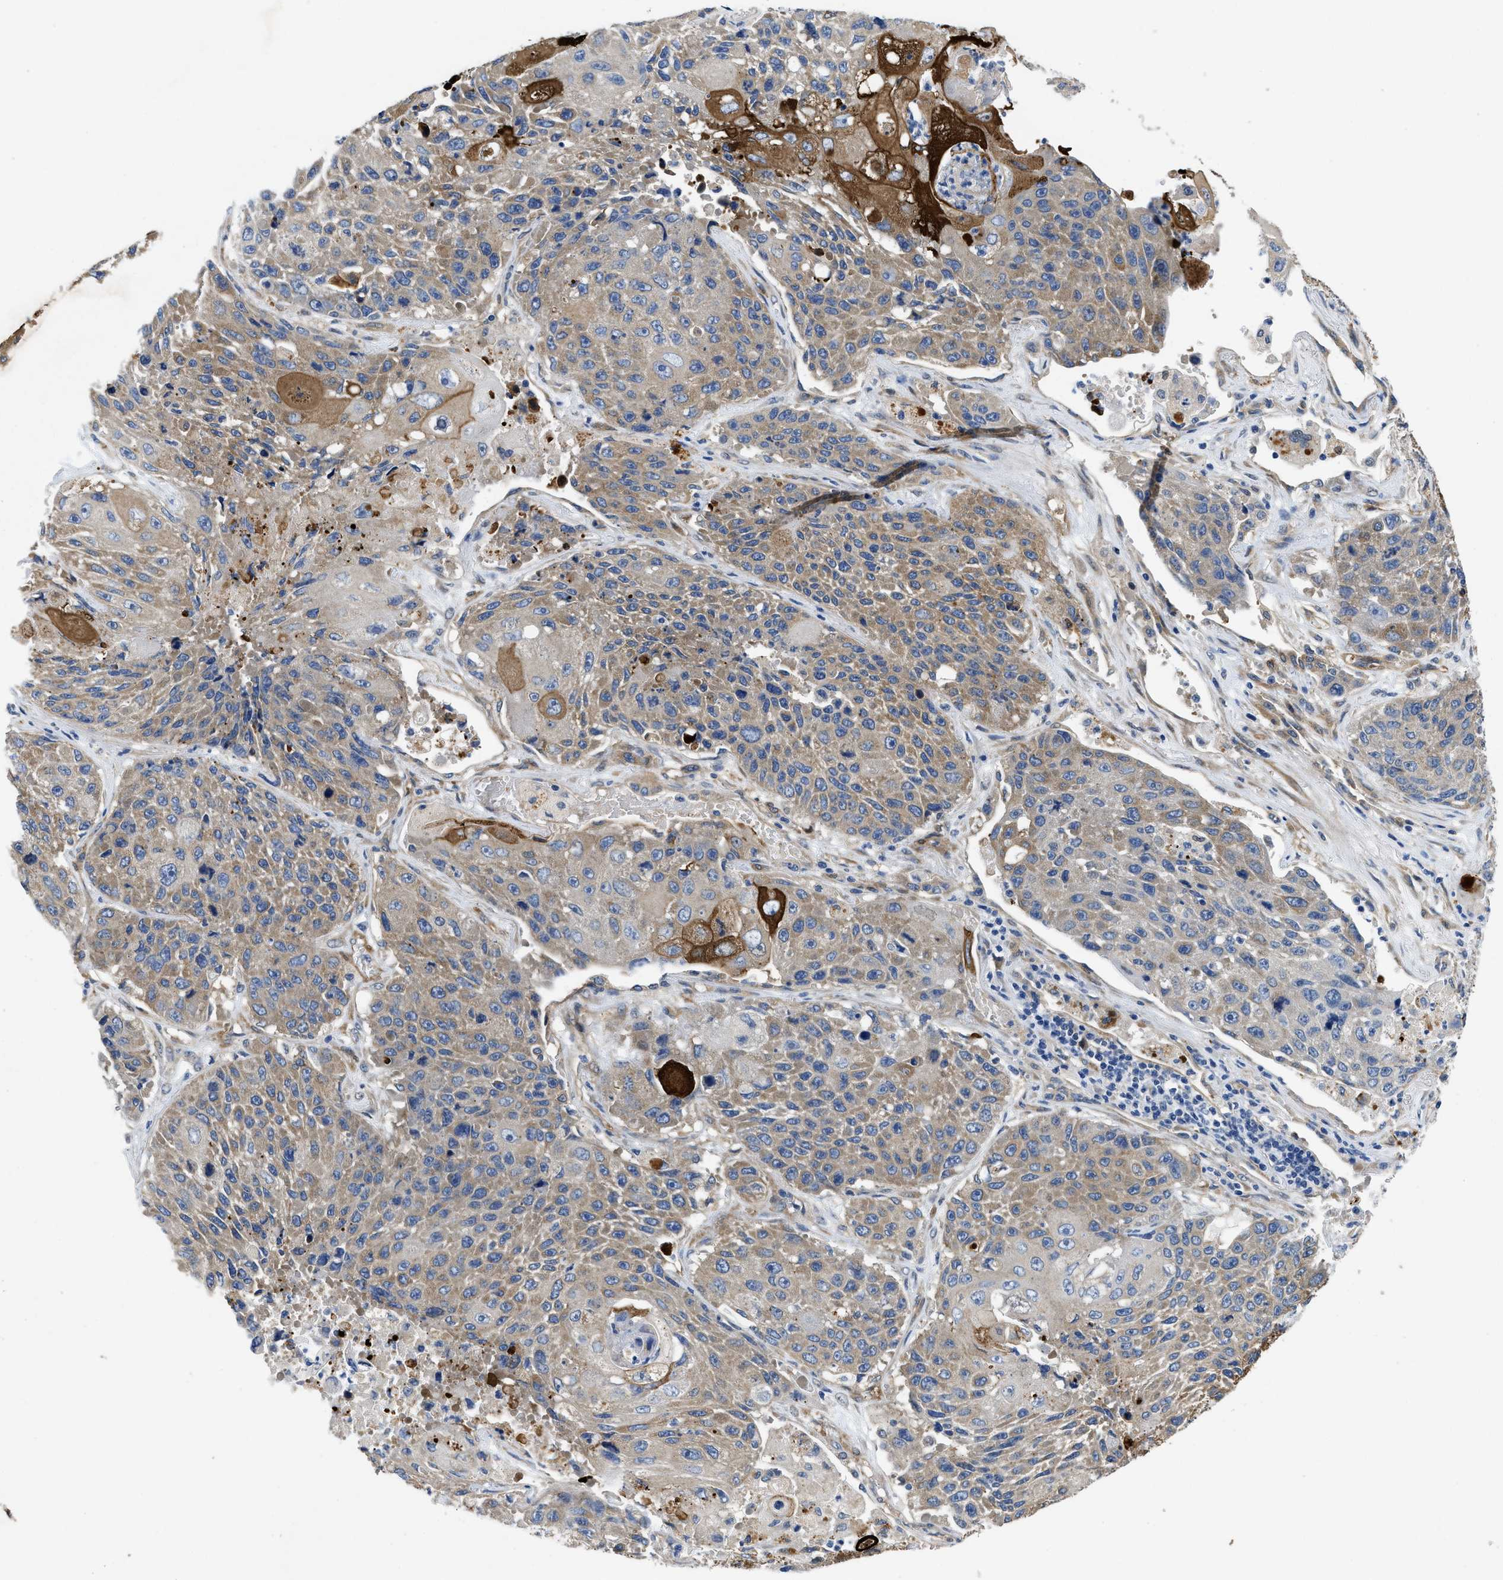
{"staining": {"intensity": "weak", "quantity": "25%-75%", "location": "cytoplasmic/membranous"}, "tissue": "lung cancer", "cell_type": "Tumor cells", "image_type": "cancer", "snomed": [{"axis": "morphology", "description": "Squamous cell carcinoma, NOS"}, {"axis": "topography", "description": "Lung"}], "caption": "Brown immunohistochemical staining in lung cancer (squamous cell carcinoma) reveals weak cytoplasmic/membranous staining in about 25%-75% of tumor cells. The staining was performed using DAB, with brown indicating positive protein expression. Nuclei are stained blue with hematoxylin.", "gene": "RAPH1", "patient": {"sex": "male", "age": 61}}